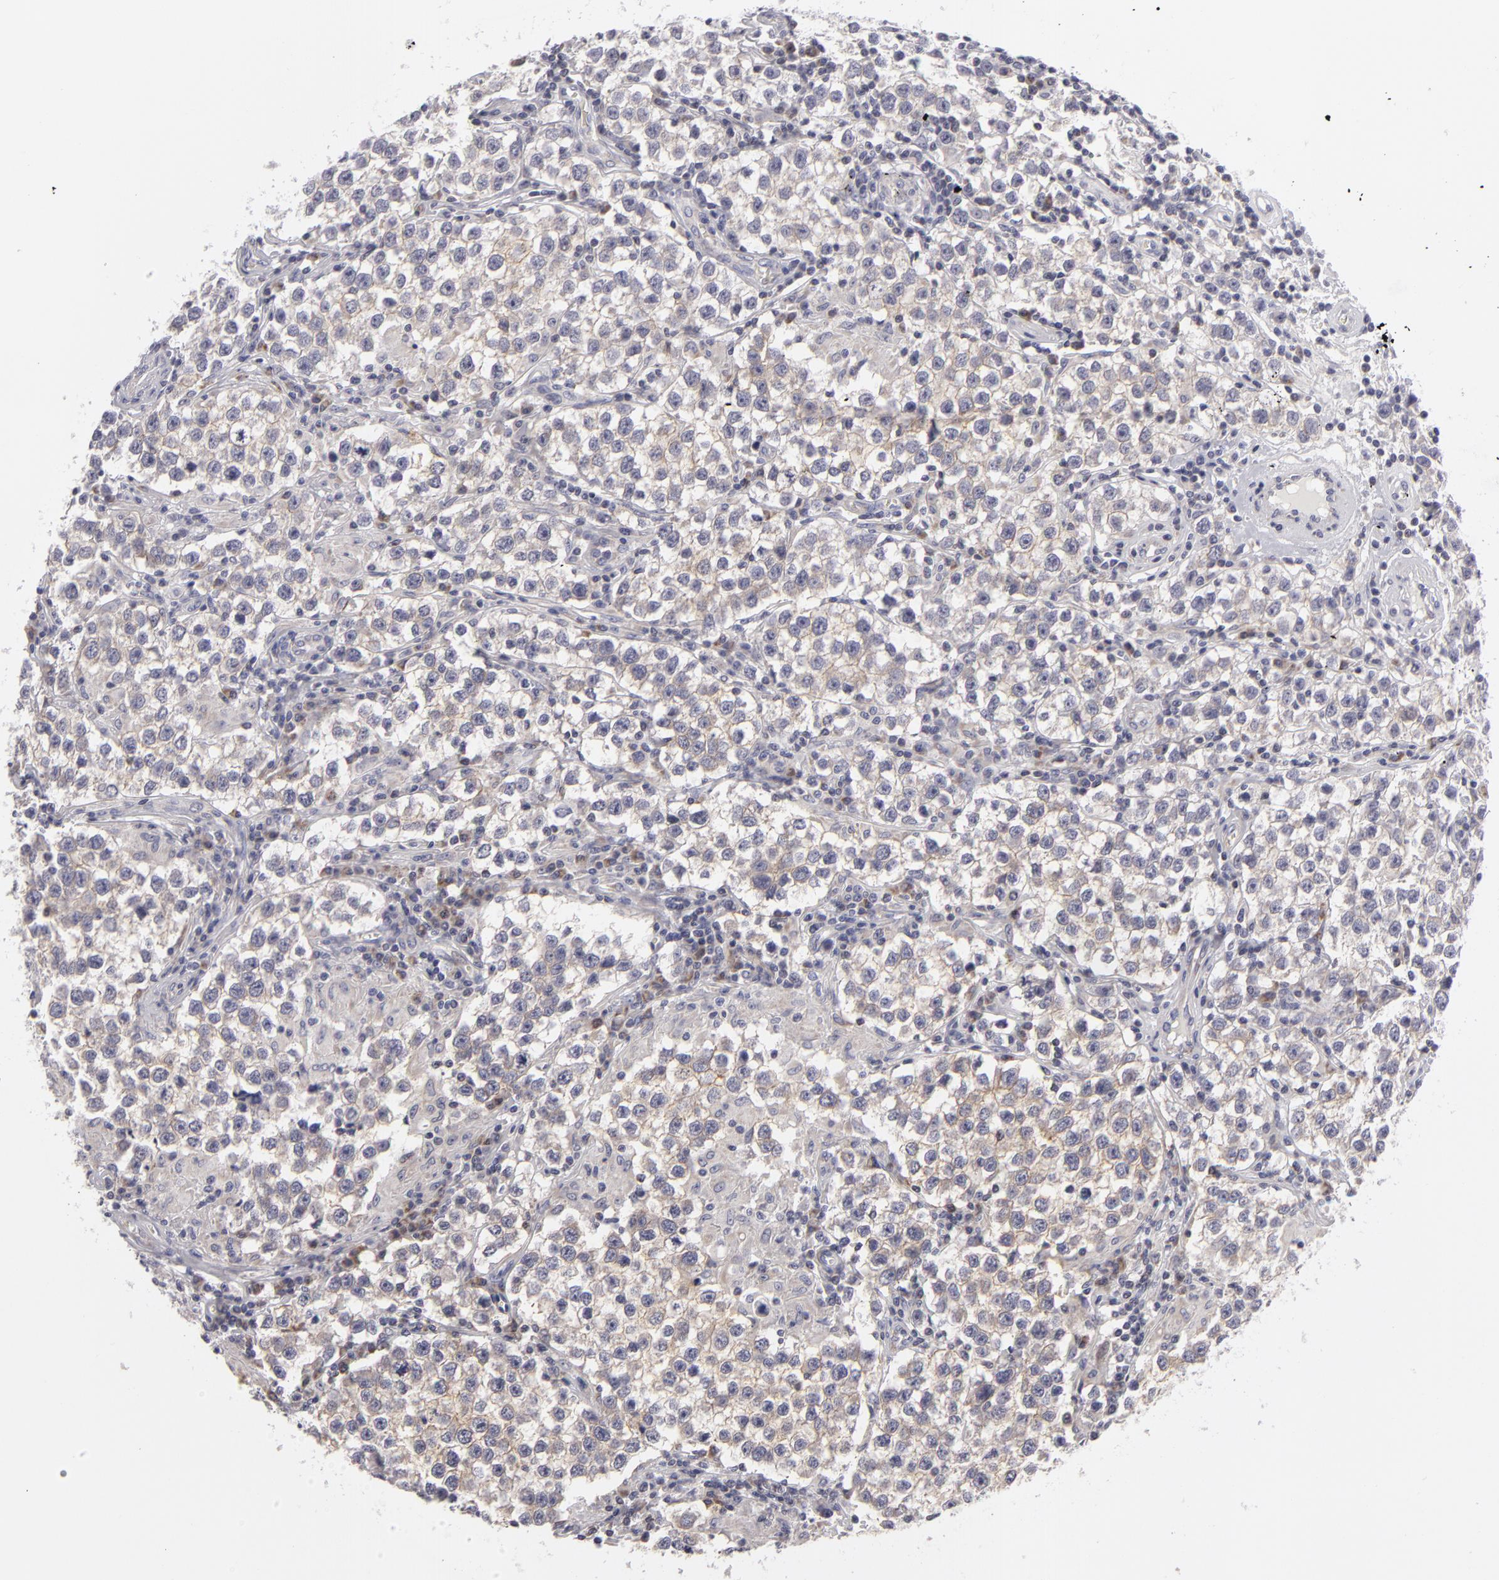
{"staining": {"intensity": "weak", "quantity": "25%-75%", "location": "cytoplasmic/membranous"}, "tissue": "testis cancer", "cell_type": "Tumor cells", "image_type": "cancer", "snomed": [{"axis": "morphology", "description": "Seminoma, NOS"}, {"axis": "topography", "description": "Testis"}], "caption": "This image shows immunohistochemistry staining of testis seminoma, with low weak cytoplasmic/membranous staining in about 25%-75% of tumor cells.", "gene": "ATP2B3", "patient": {"sex": "male", "age": 36}}